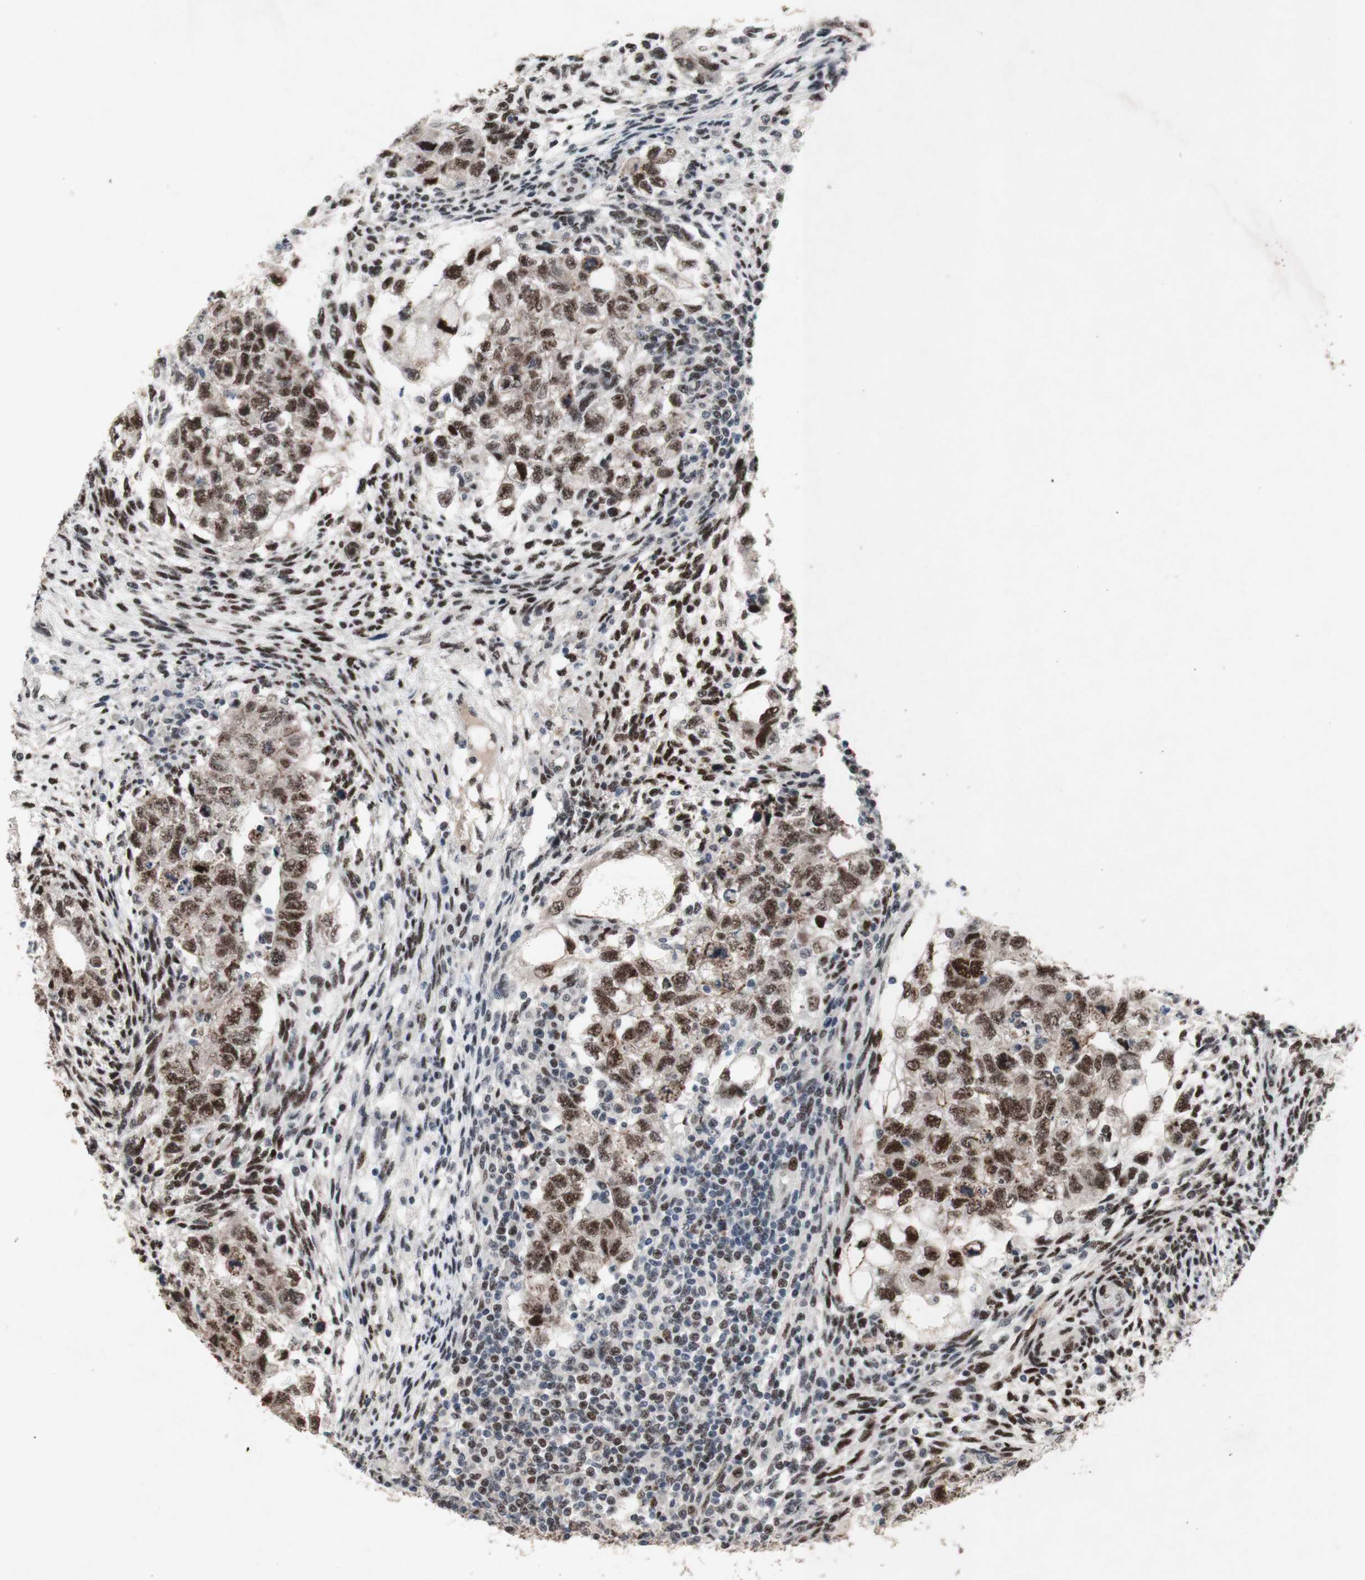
{"staining": {"intensity": "moderate", "quantity": ">75%", "location": "nuclear"}, "tissue": "testis cancer", "cell_type": "Tumor cells", "image_type": "cancer", "snomed": [{"axis": "morphology", "description": "Normal tissue, NOS"}, {"axis": "morphology", "description": "Carcinoma, Embryonal, NOS"}, {"axis": "topography", "description": "Testis"}], "caption": "Embryonal carcinoma (testis) tissue reveals moderate nuclear staining in approximately >75% of tumor cells, visualized by immunohistochemistry. The staining was performed using DAB to visualize the protein expression in brown, while the nuclei were stained in blue with hematoxylin (Magnification: 20x).", "gene": "TLE1", "patient": {"sex": "male", "age": 36}}